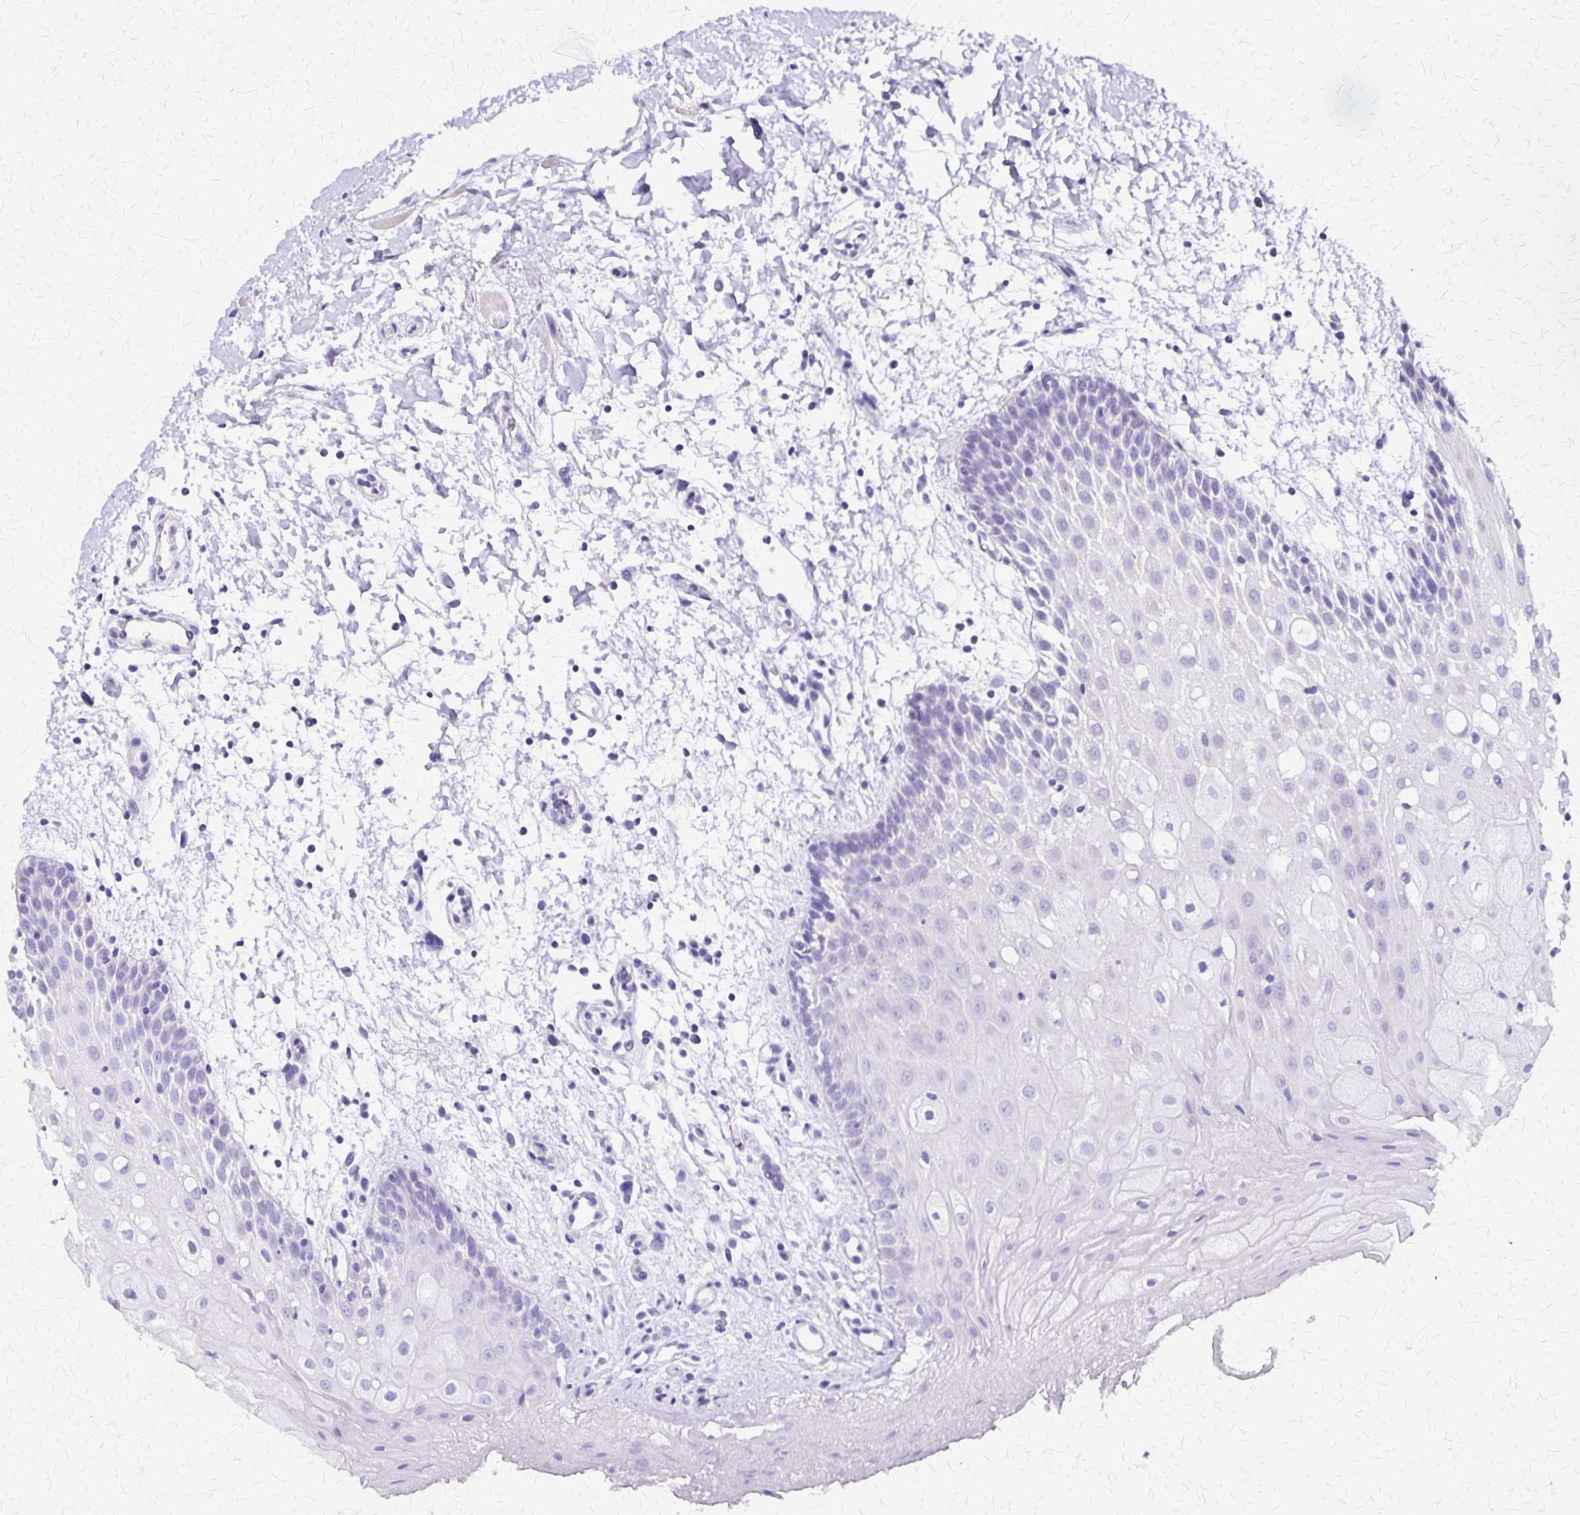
{"staining": {"intensity": "negative", "quantity": "none", "location": "none"}, "tissue": "oral mucosa", "cell_type": "Squamous epithelial cells", "image_type": "normal", "snomed": [{"axis": "morphology", "description": "Normal tissue, NOS"}, {"axis": "morphology", "description": "Squamous cell carcinoma, NOS"}, {"axis": "topography", "description": "Oral tissue"}, {"axis": "topography", "description": "Tounge, NOS"}, {"axis": "topography", "description": "Head-Neck"}], "caption": "The photomicrograph shows no significant staining in squamous epithelial cells of oral mucosa.", "gene": "SI", "patient": {"sex": "male", "age": 62}}